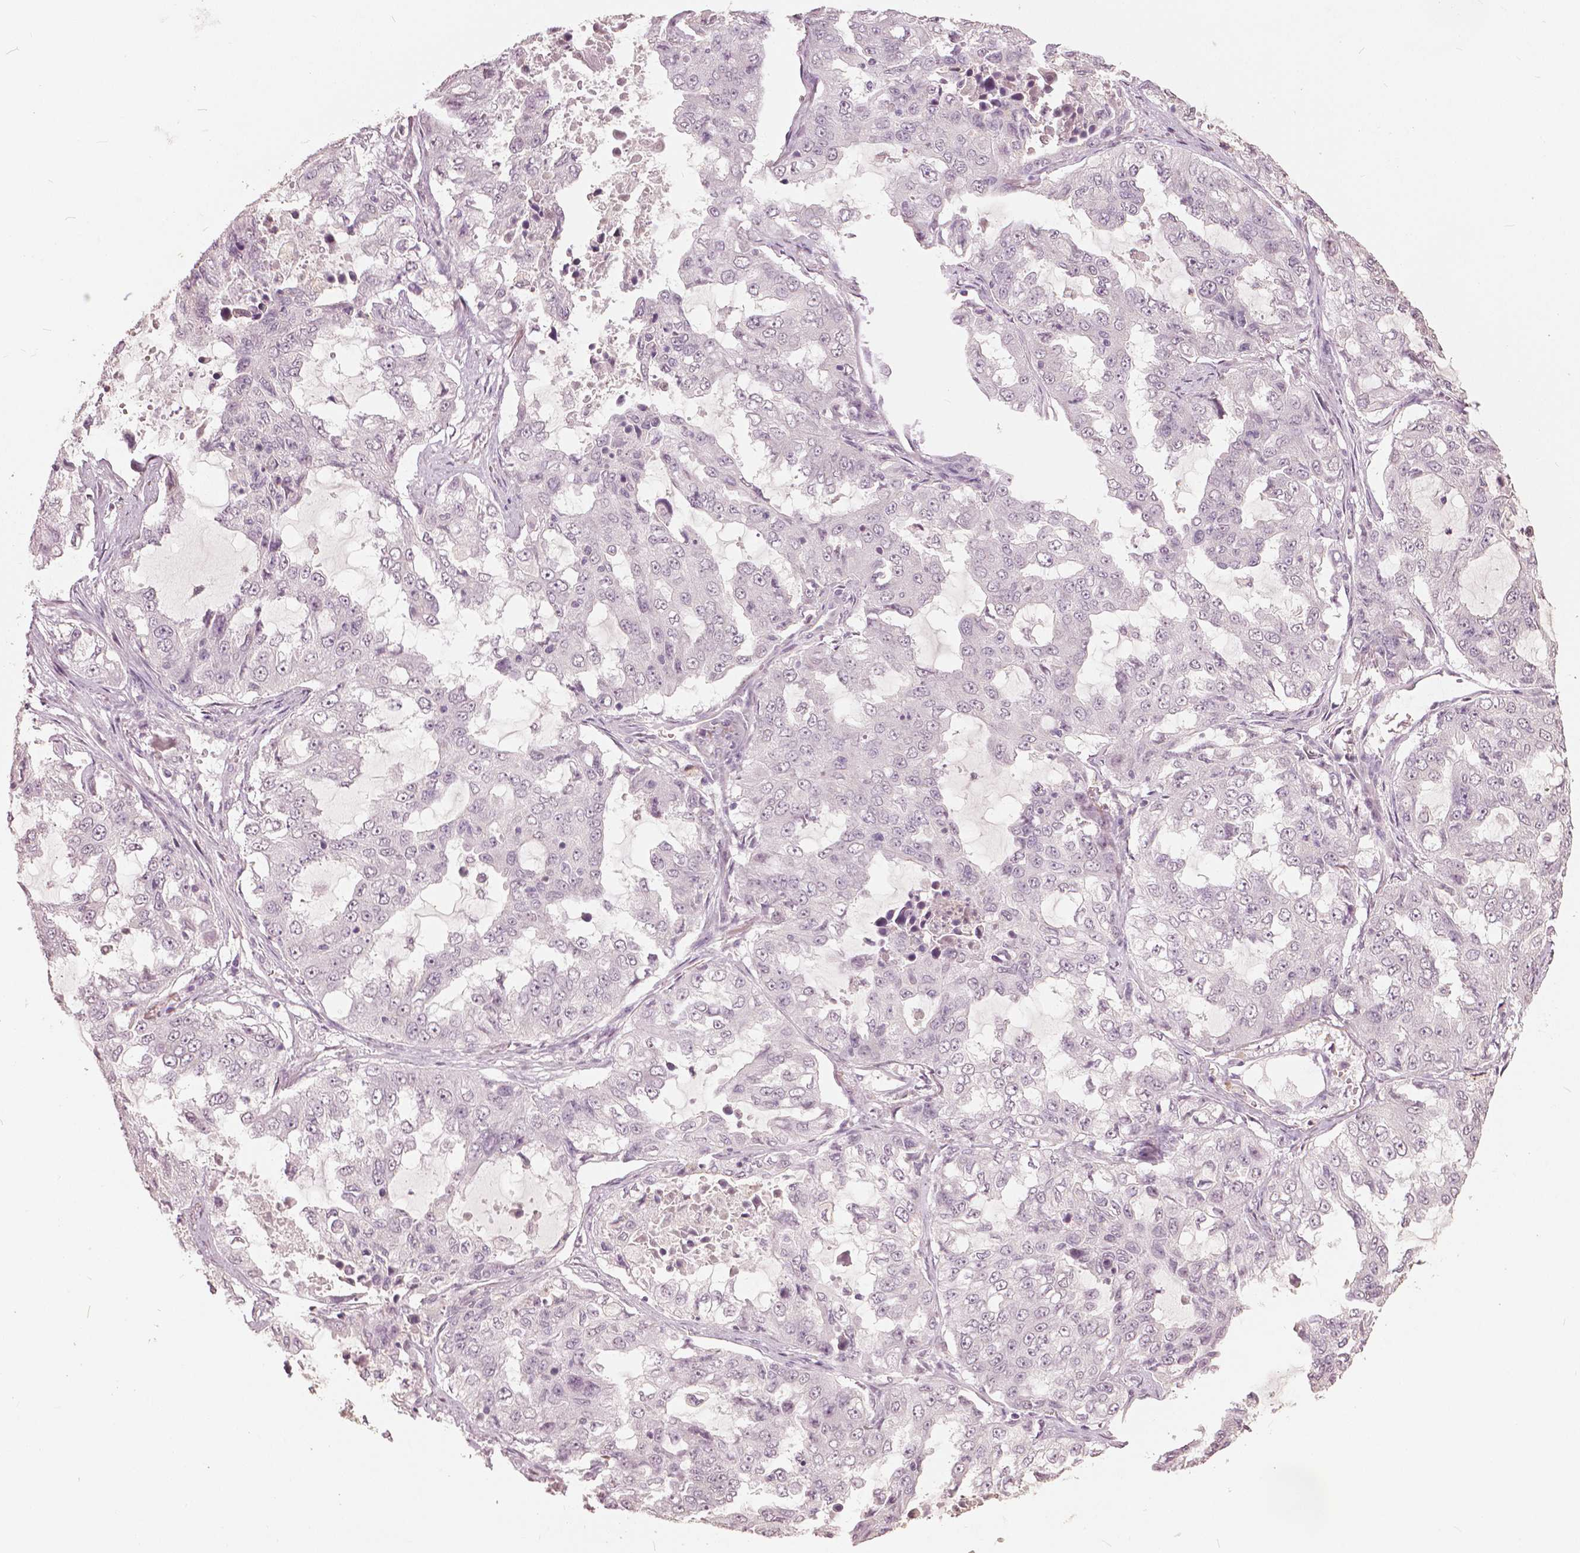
{"staining": {"intensity": "negative", "quantity": "none", "location": "none"}, "tissue": "lung cancer", "cell_type": "Tumor cells", "image_type": "cancer", "snomed": [{"axis": "morphology", "description": "Adenocarcinoma, NOS"}, {"axis": "topography", "description": "Lung"}], "caption": "Tumor cells are negative for brown protein staining in lung cancer.", "gene": "NANOG", "patient": {"sex": "female", "age": 61}}